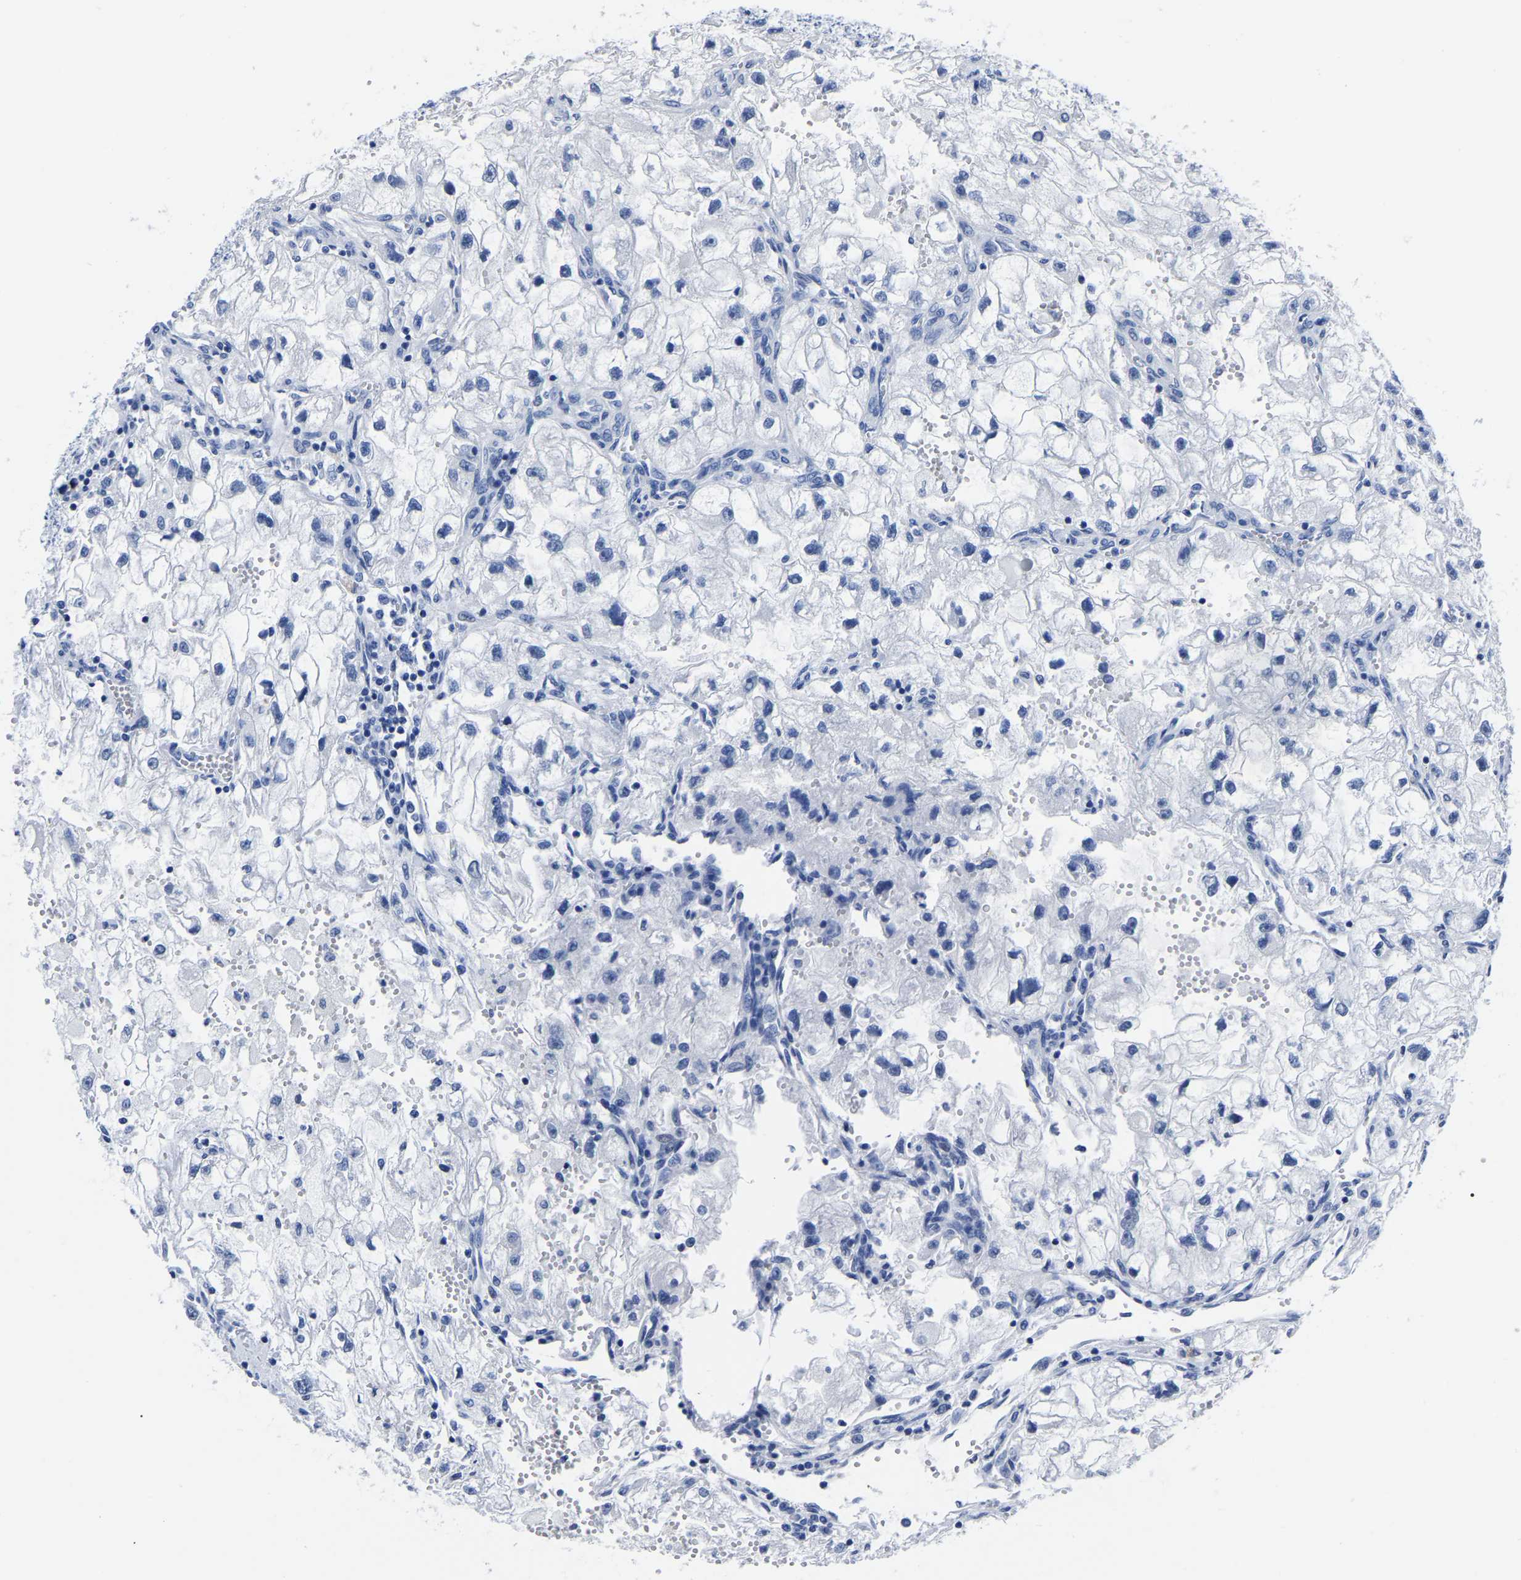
{"staining": {"intensity": "negative", "quantity": "none", "location": "none"}, "tissue": "renal cancer", "cell_type": "Tumor cells", "image_type": "cancer", "snomed": [{"axis": "morphology", "description": "Adenocarcinoma, NOS"}, {"axis": "topography", "description": "Kidney"}], "caption": "The image reveals no staining of tumor cells in renal adenocarcinoma.", "gene": "IMPG2", "patient": {"sex": "female", "age": 70}}